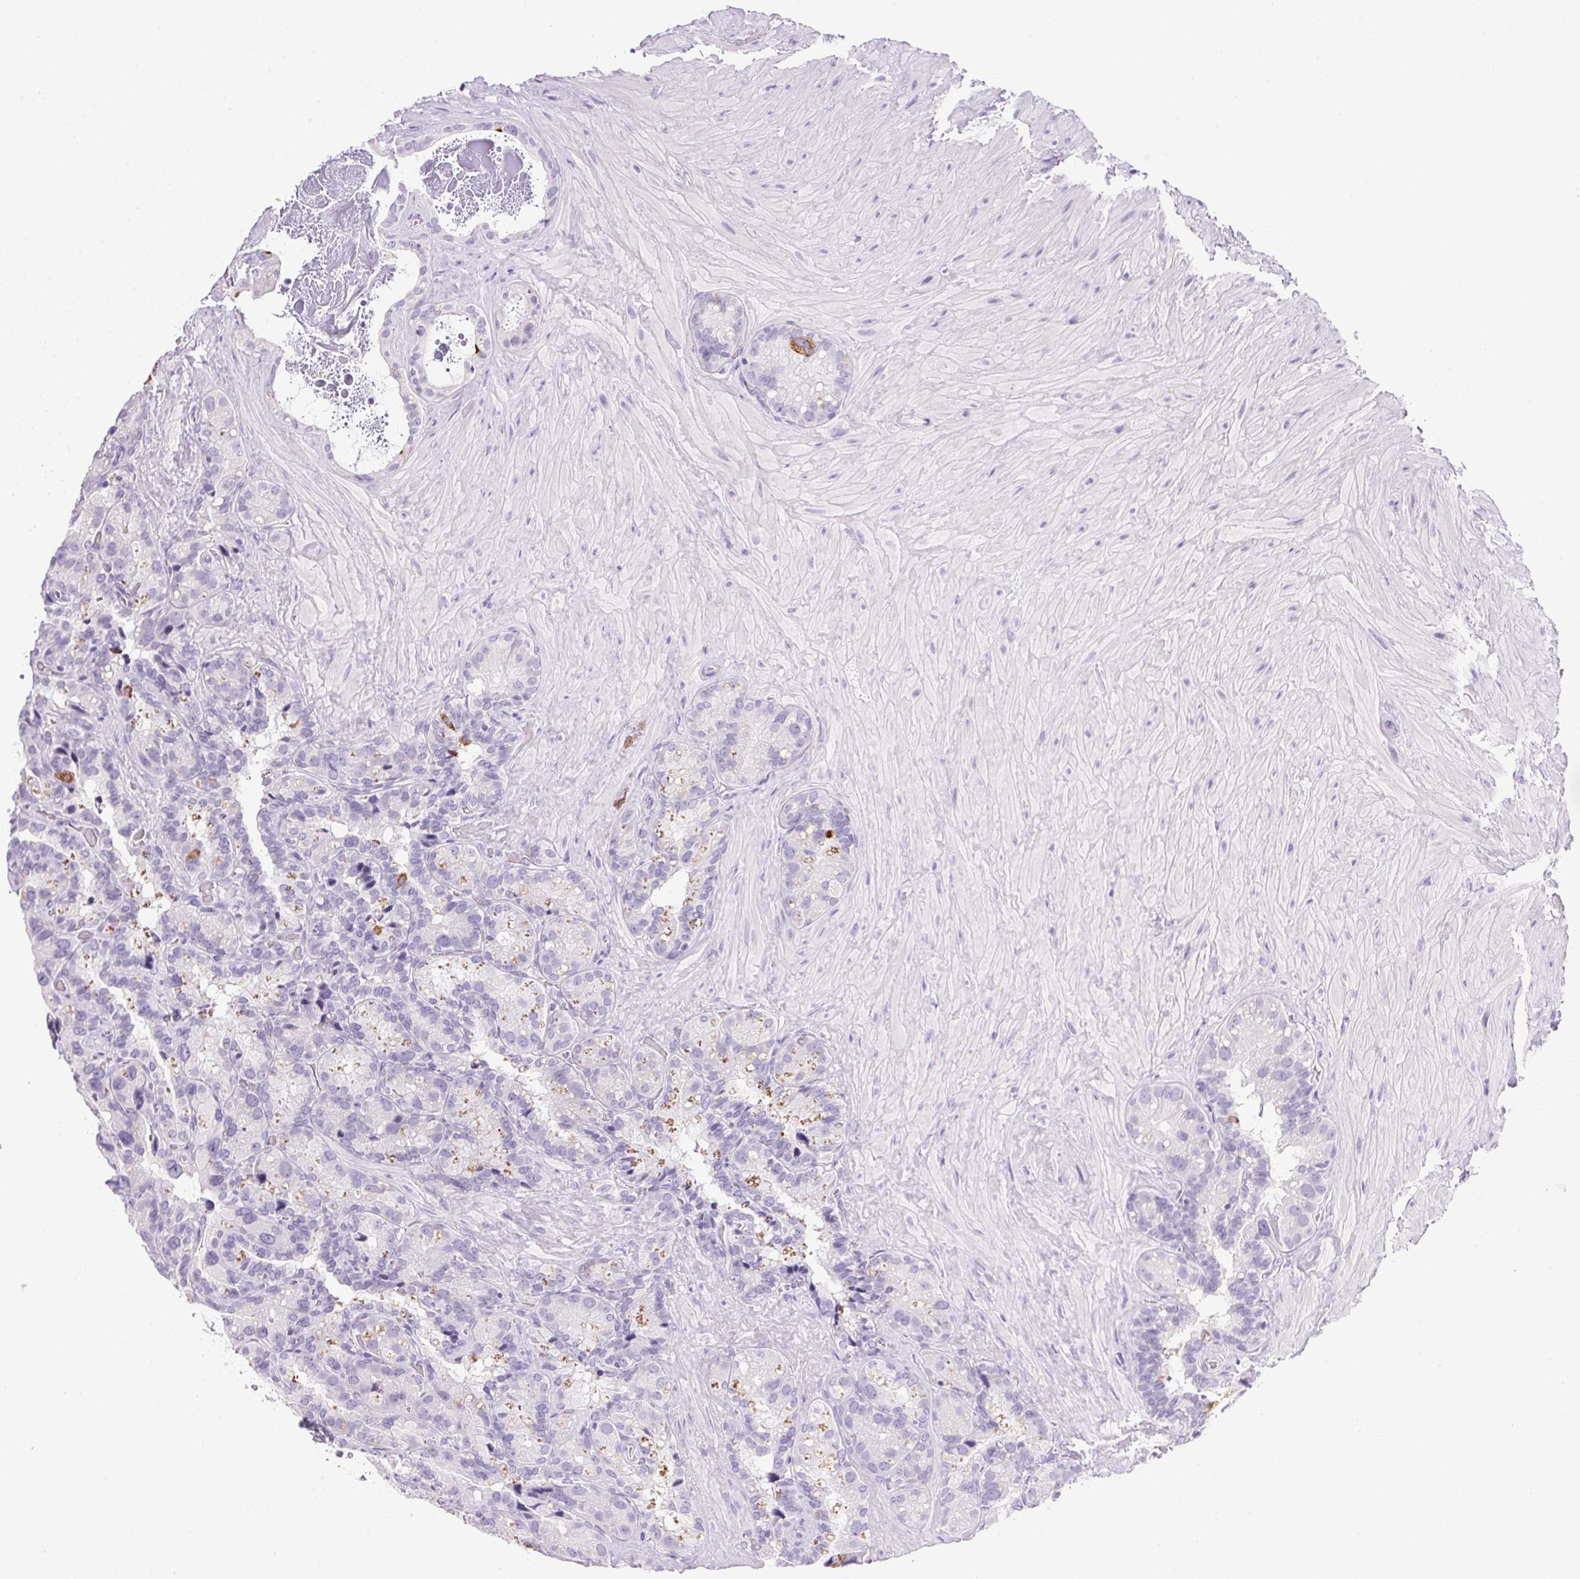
{"staining": {"intensity": "negative", "quantity": "none", "location": "none"}, "tissue": "seminal vesicle", "cell_type": "Glandular cells", "image_type": "normal", "snomed": [{"axis": "morphology", "description": "Normal tissue, NOS"}, {"axis": "topography", "description": "Seminal veicle"}], "caption": "Human seminal vesicle stained for a protein using immunohistochemistry (IHC) shows no staining in glandular cells.", "gene": "ATP6V0A4", "patient": {"sex": "male", "age": 60}}